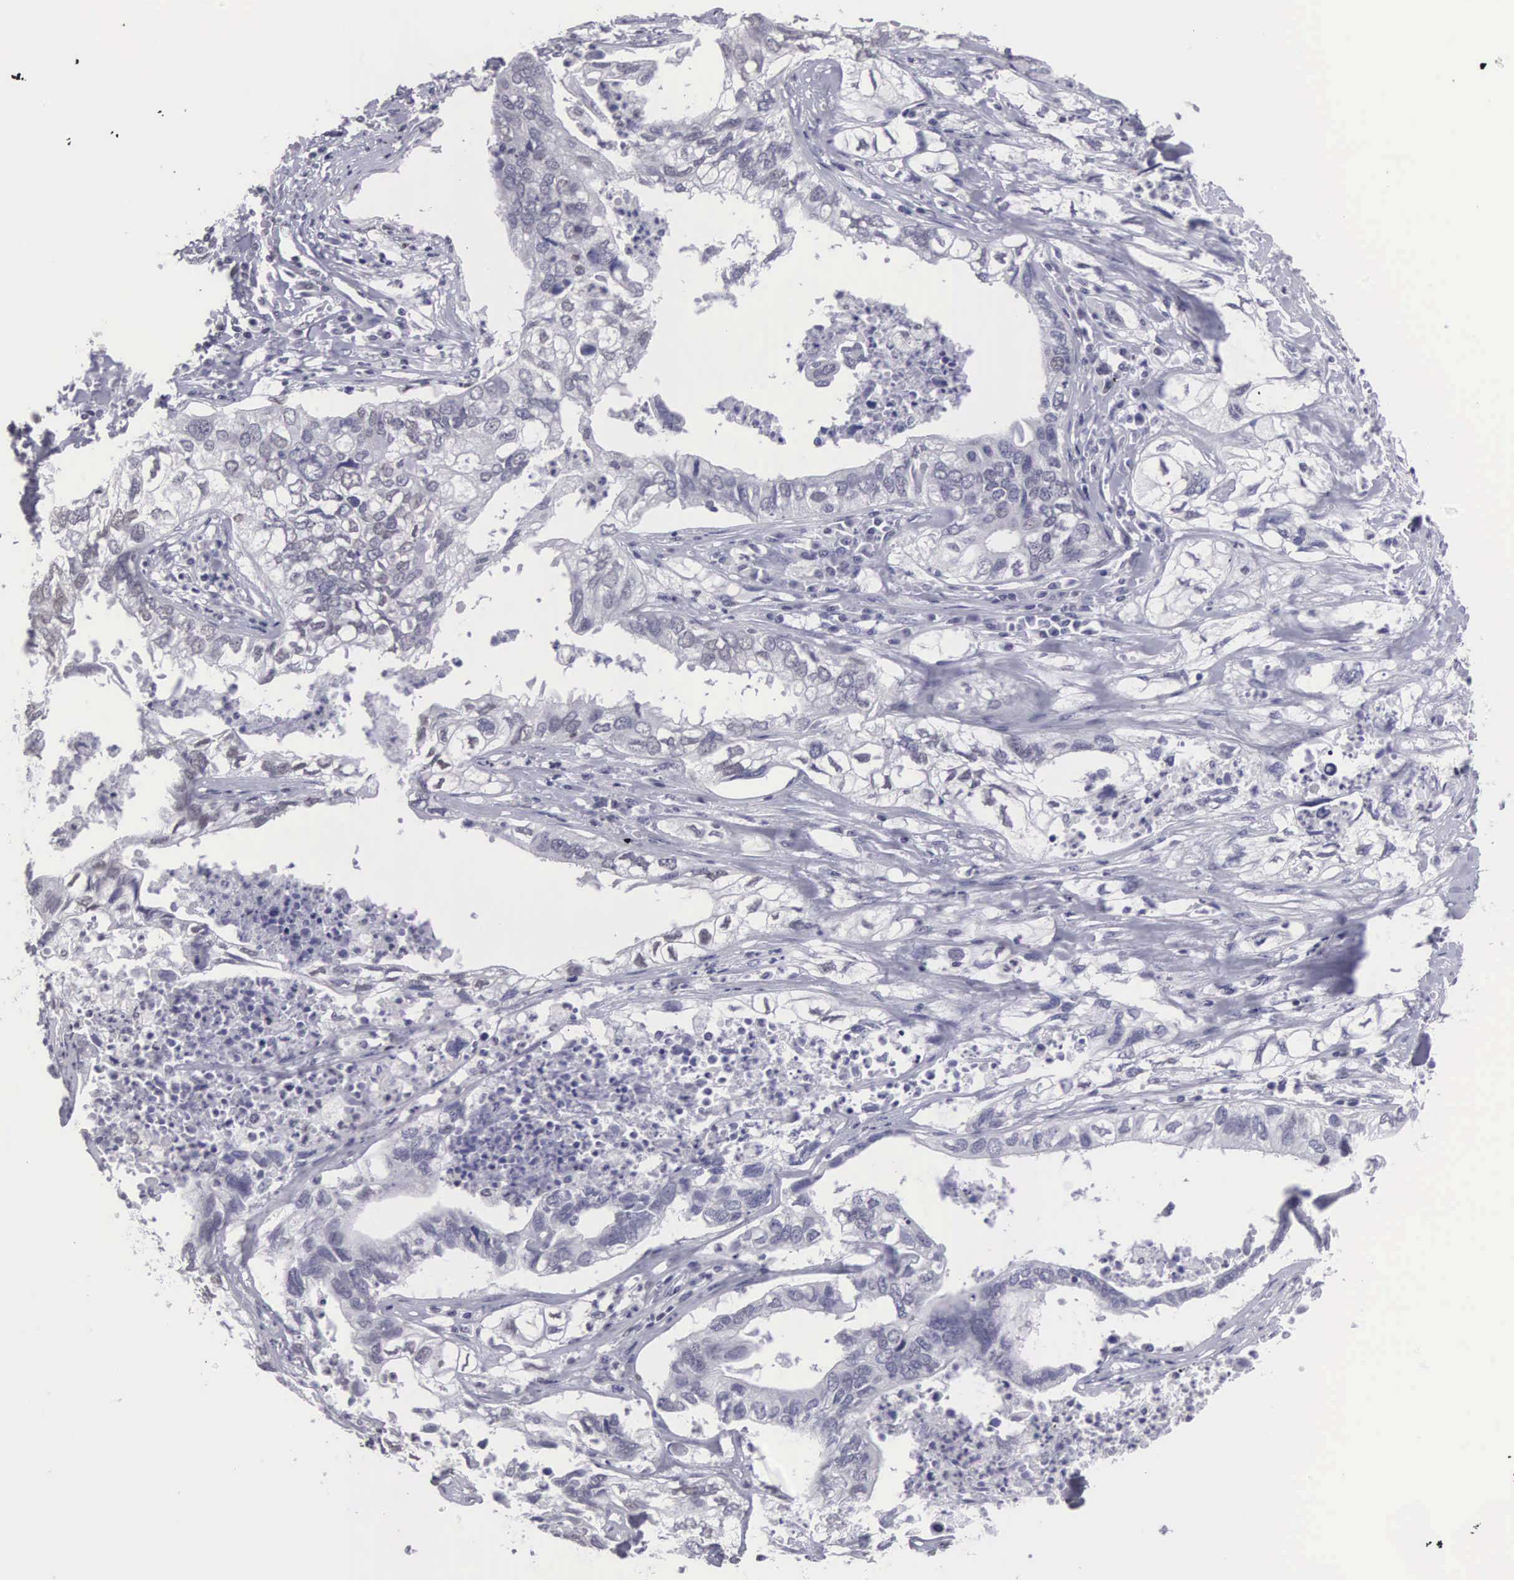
{"staining": {"intensity": "negative", "quantity": "none", "location": "none"}, "tissue": "lung cancer", "cell_type": "Tumor cells", "image_type": "cancer", "snomed": [{"axis": "morphology", "description": "Adenocarcinoma, NOS"}, {"axis": "topography", "description": "Lung"}], "caption": "This is a micrograph of immunohistochemistry staining of lung cancer, which shows no staining in tumor cells.", "gene": "ETV6", "patient": {"sex": "male", "age": 48}}